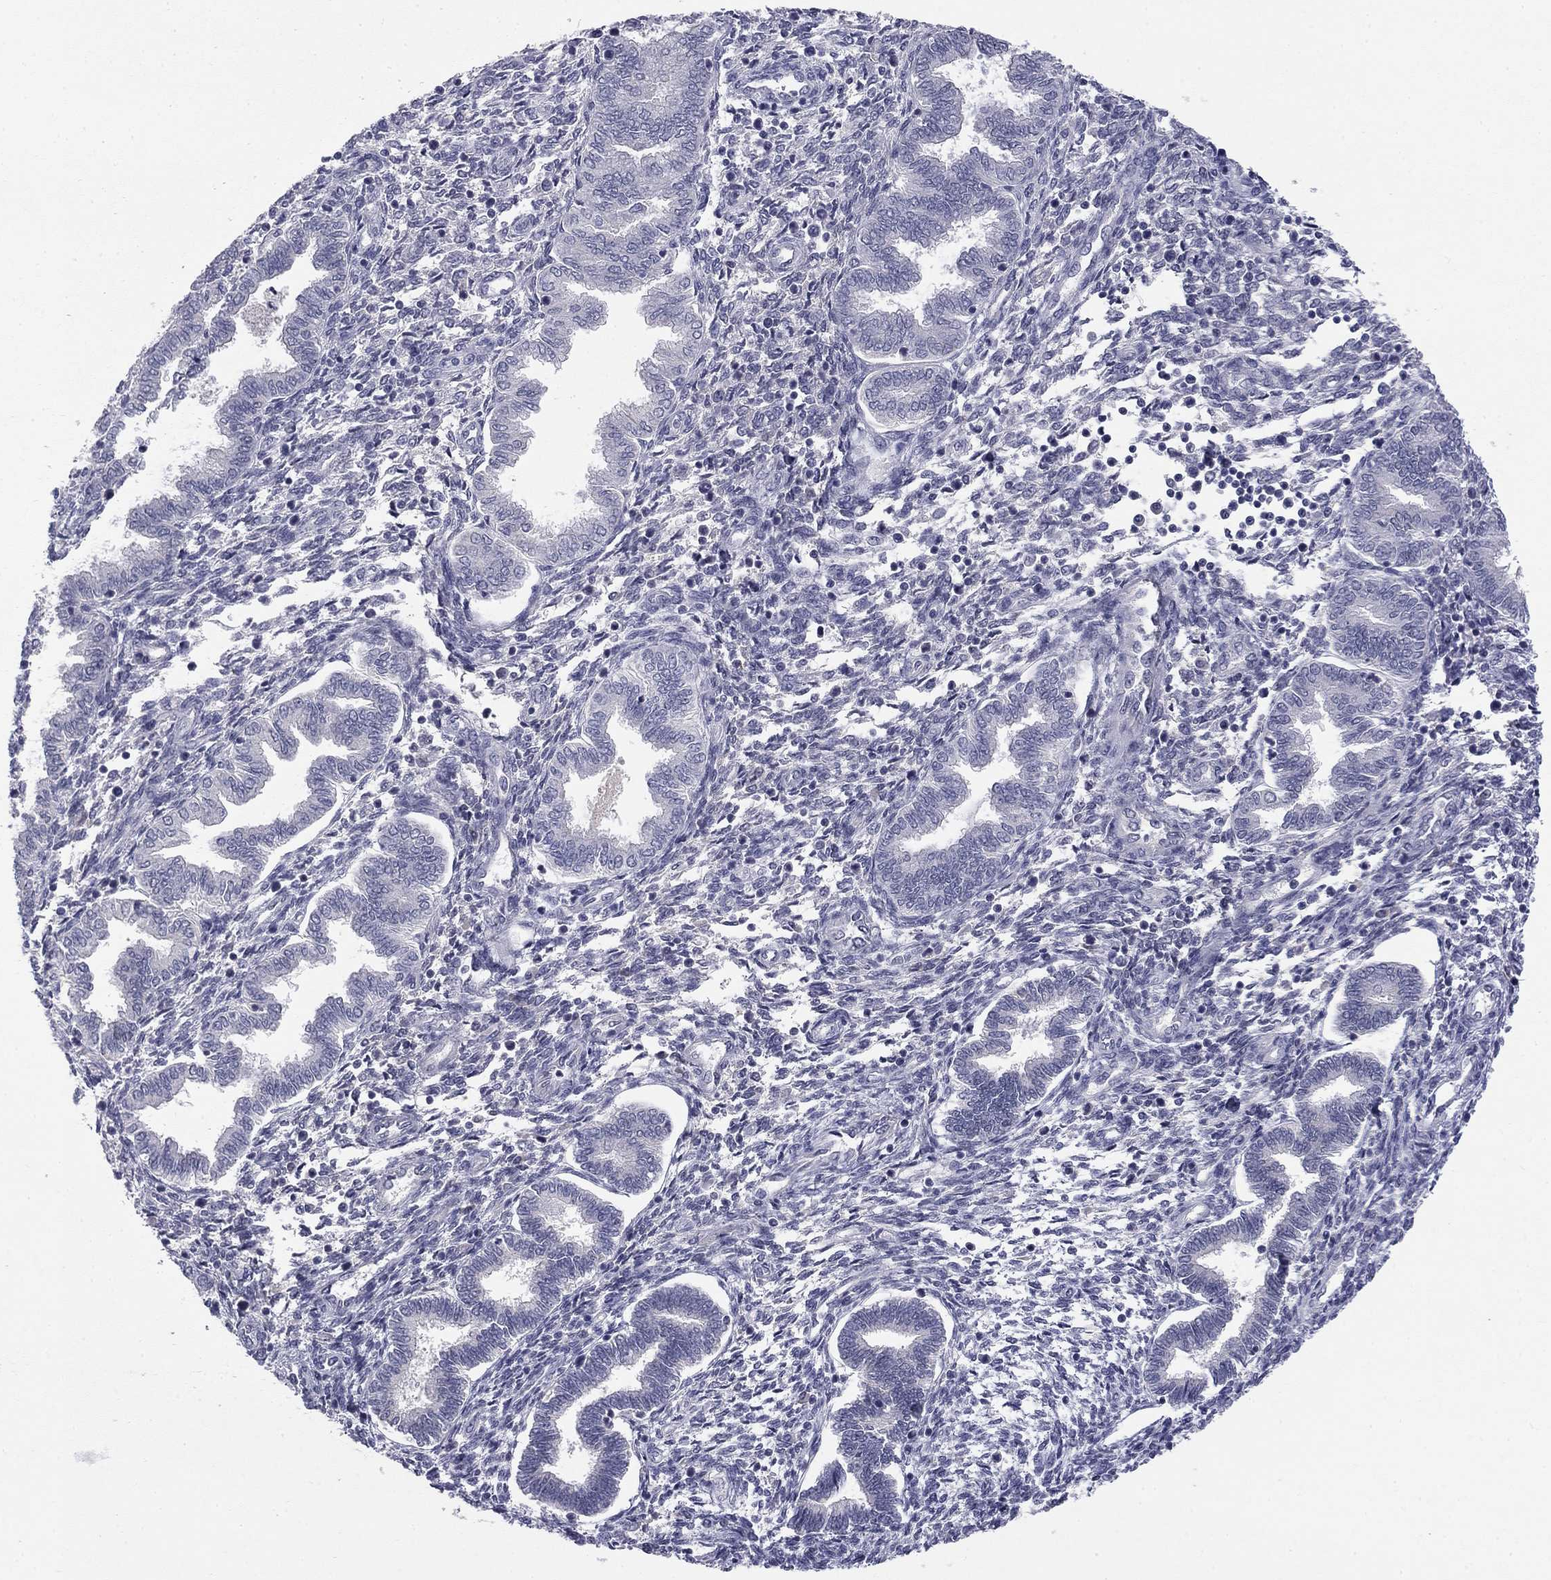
{"staining": {"intensity": "negative", "quantity": "none", "location": "none"}, "tissue": "endometrium", "cell_type": "Cells in endometrial stroma", "image_type": "normal", "snomed": [{"axis": "morphology", "description": "Normal tissue, NOS"}, {"axis": "topography", "description": "Endometrium"}], "caption": "DAB (3,3'-diaminobenzidine) immunohistochemical staining of benign endometrium shows no significant staining in cells in endometrial stroma. Nuclei are stained in blue.", "gene": "TFAP2B", "patient": {"sex": "female", "age": 42}}